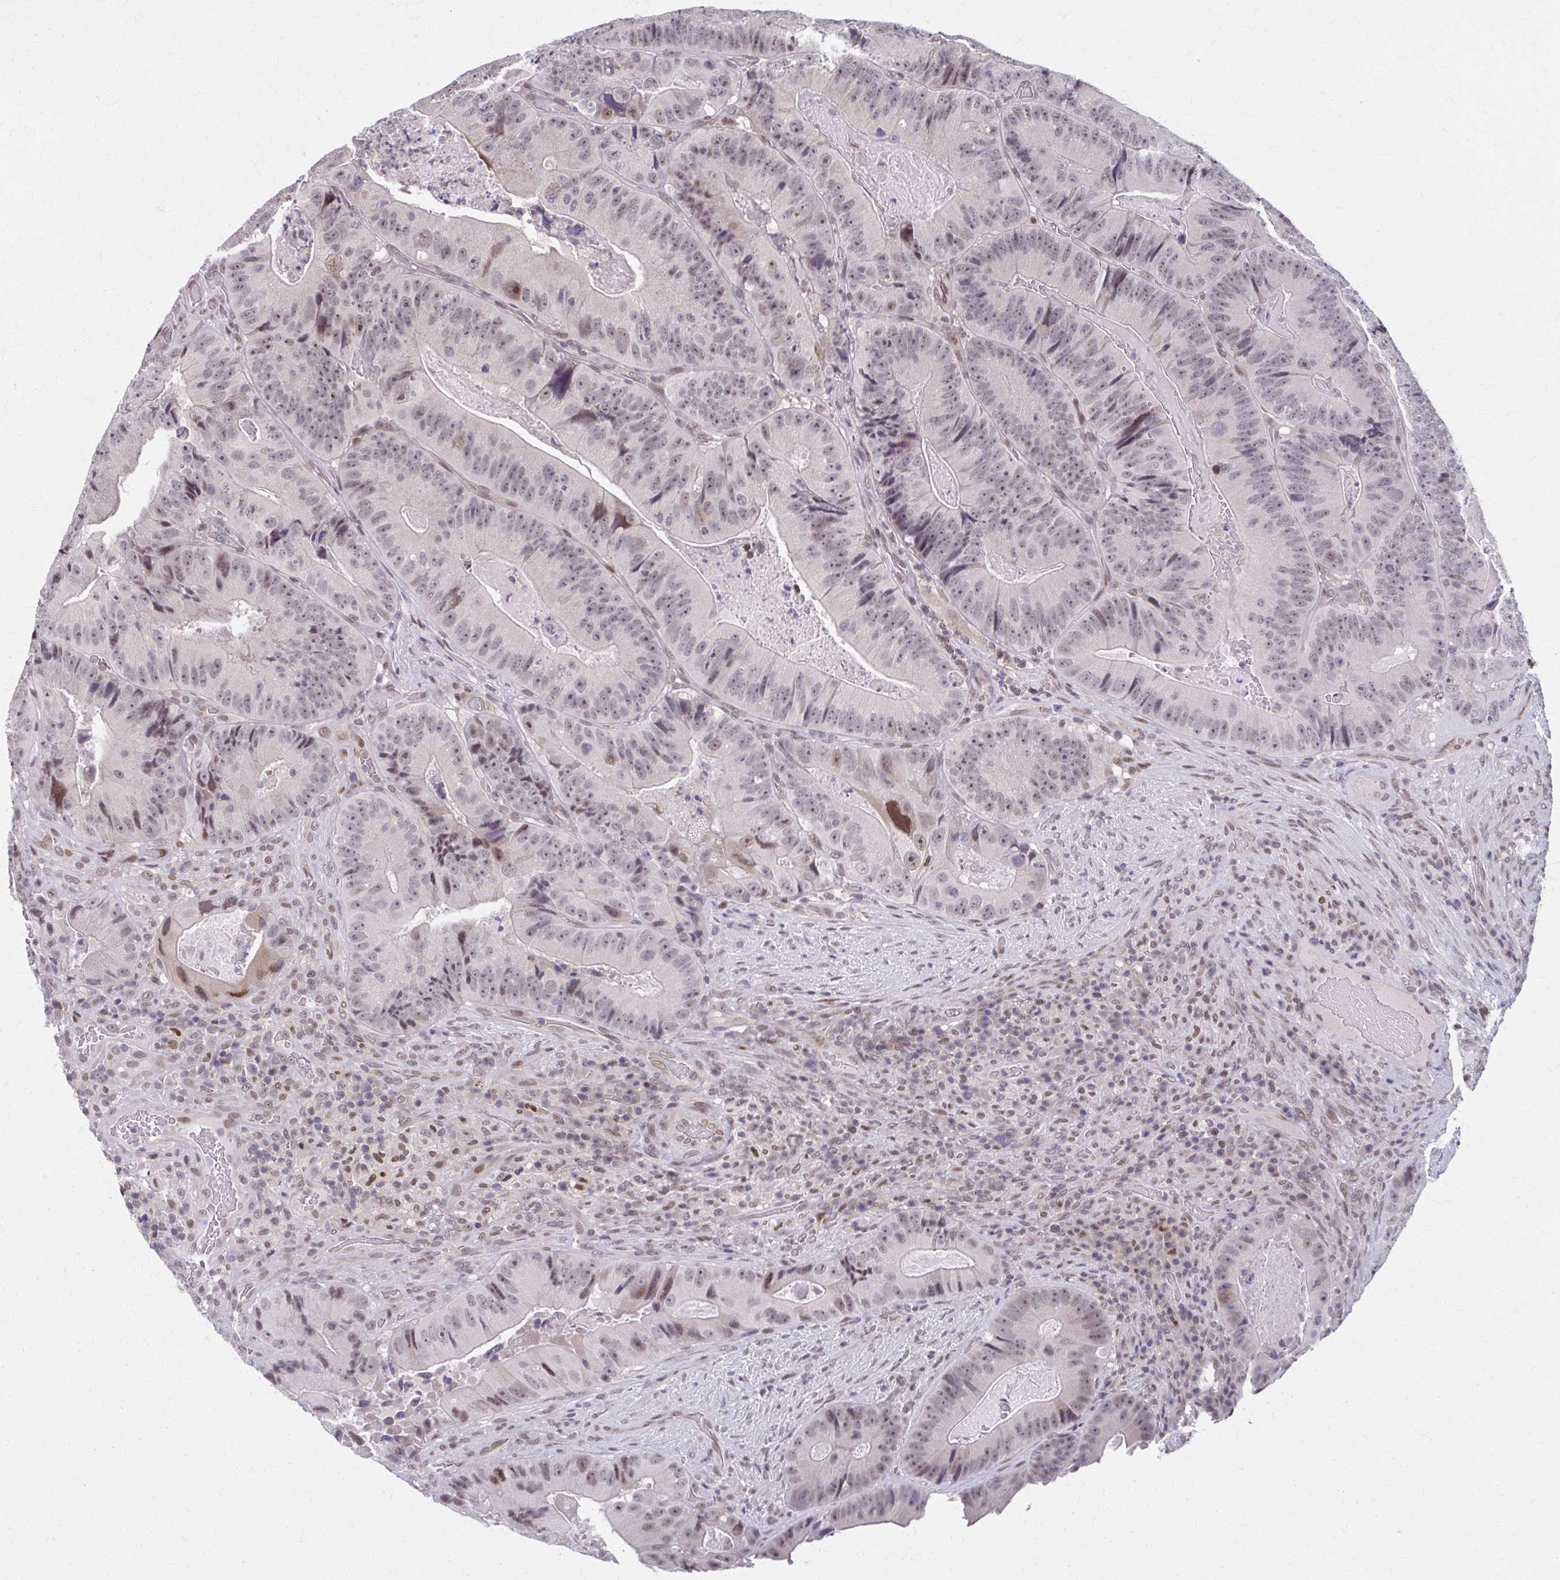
{"staining": {"intensity": "moderate", "quantity": "25%-75%", "location": "nuclear"}, "tissue": "colorectal cancer", "cell_type": "Tumor cells", "image_type": "cancer", "snomed": [{"axis": "morphology", "description": "Adenocarcinoma, NOS"}, {"axis": "topography", "description": "Colon"}], "caption": "Immunohistochemistry (DAB (3,3'-diaminobenzidine)) staining of colorectal cancer shows moderate nuclear protein positivity in about 25%-75% of tumor cells.", "gene": "SETBP1", "patient": {"sex": "female", "age": 86}}